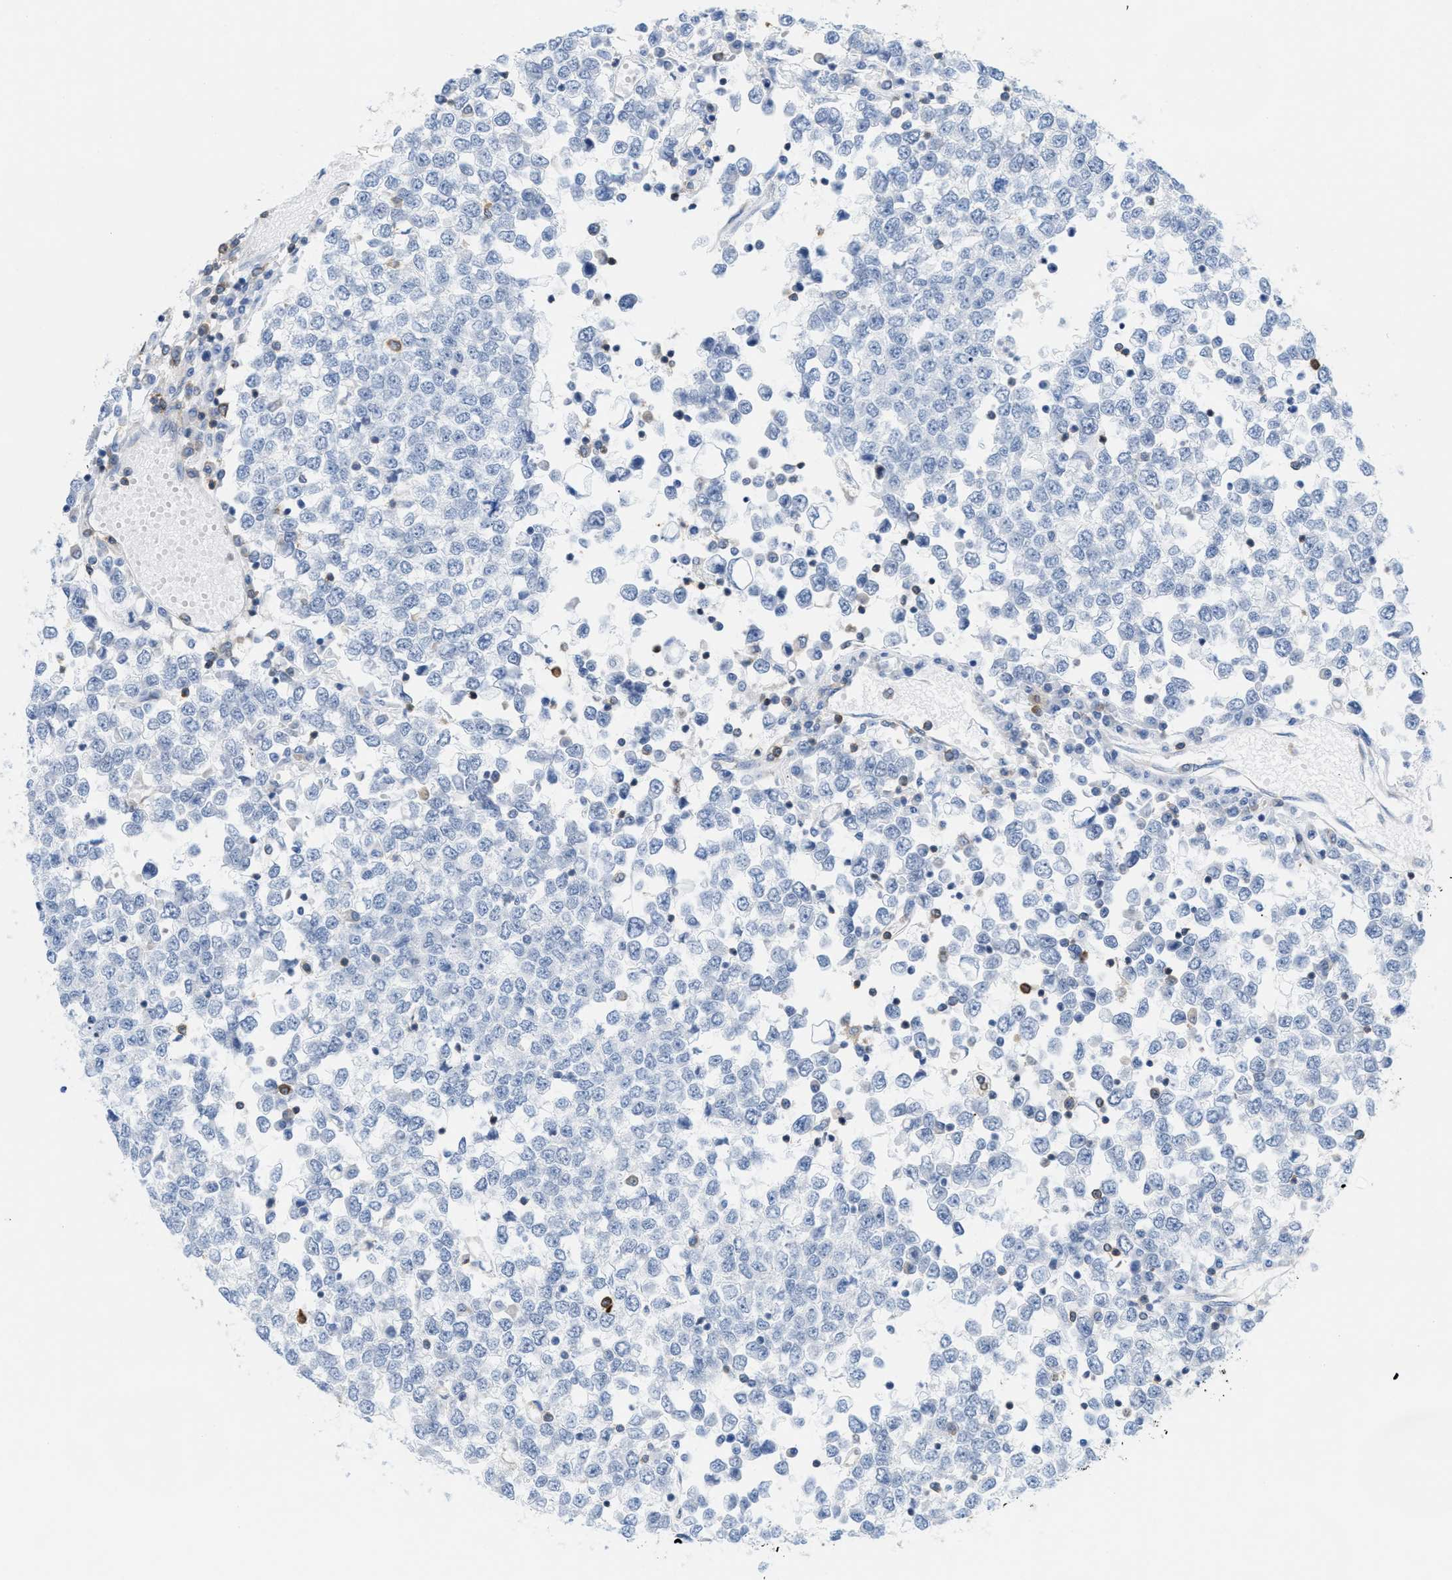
{"staining": {"intensity": "negative", "quantity": "none", "location": "none"}, "tissue": "testis cancer", "cell_type": "Tumor cells", "image_type": "cancer", "snomed": [{"axis": "morphology", "description": "Seminoma, NOS"}, {"axis": "topography", "description": "Testis"}], "caption": "Histopathology image shows no significant protein staining in tumor cells of testis cancer.", "gene": "IL16", "patient": {"sex": "male", "age": 65}}